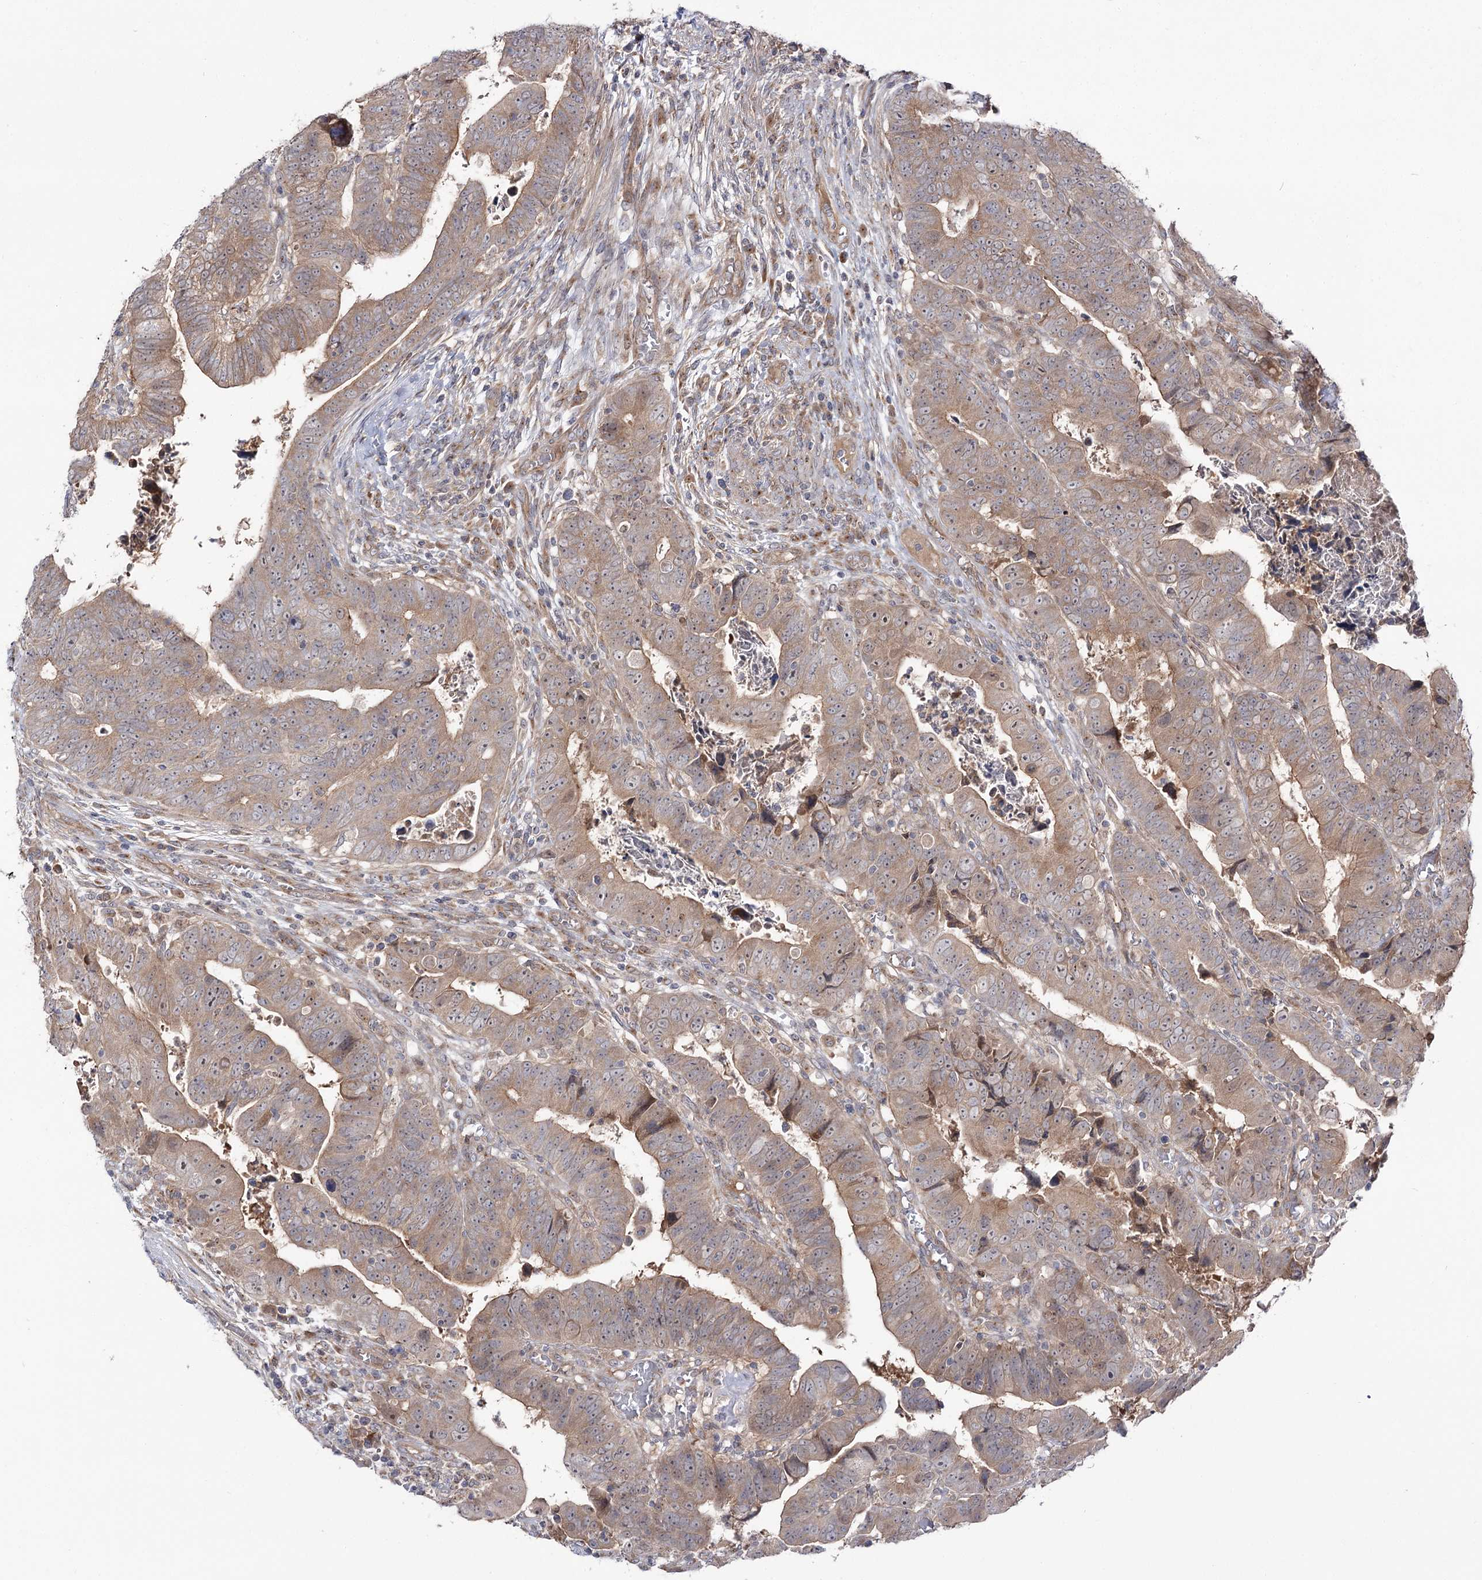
{"staining": {"intensity": "weak", "quantity": ">75%", "location": "cytoplasmic/membranous"}, "tissue": "colorectal cancer", "cell_type": "Tumor cells", "image_type": "cancer", "snomed": [{"axis": "morphology", "description": "Normal tissue, NOS"}, {"axis": "morphology", "description": "Adenocarcinoma, NOS"}, {"axis": "topography", "description": "Rectum"}], "caption": "Protein staining displays weak cytoplasmic/membranous positivity in about >75% of tumor cells in colorectal cancer (adenocarcinoma). The protein of interest is stained brown, and the nuclei are stained in blue (DAB IHC with brightfield microscopy, high magnification).", "gene": "C11orf80", "patient": {"sex": "female", "age": 65}}